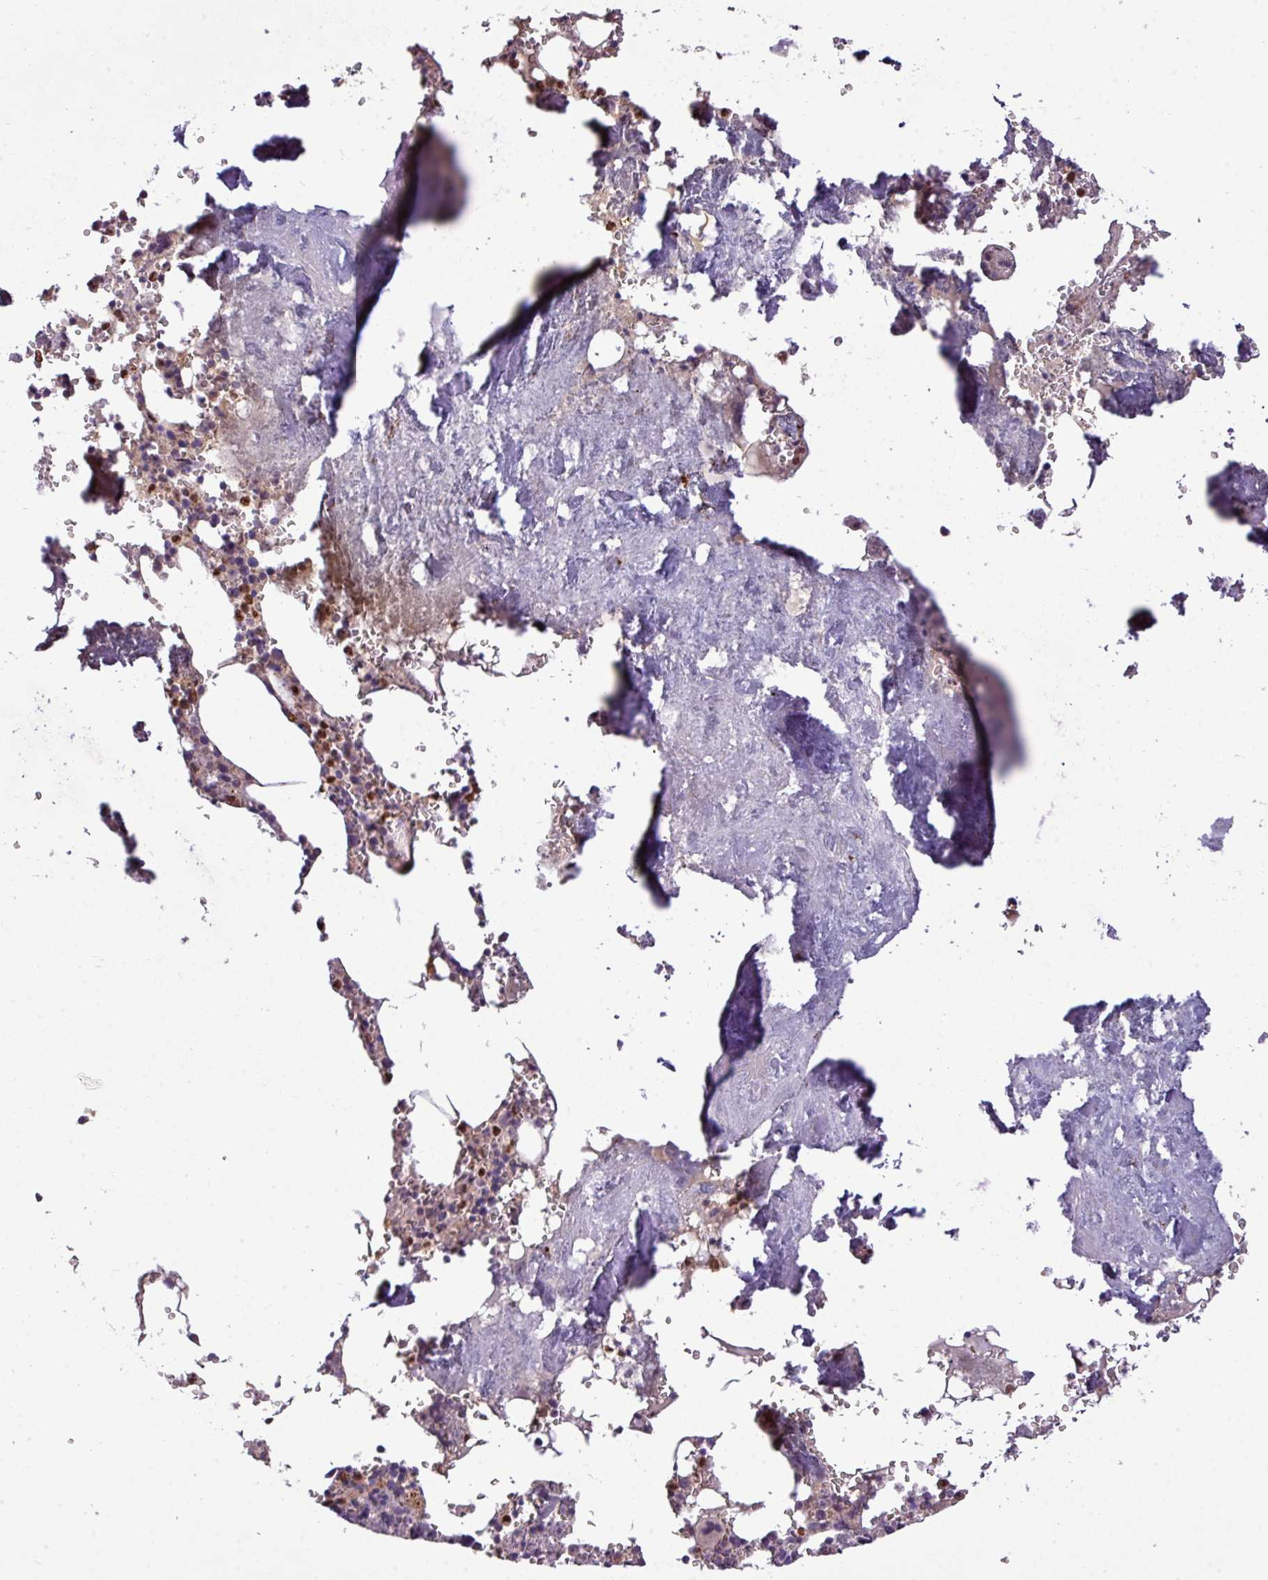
{"staining": {"intensity": "moderate", "quantity": "<25%", "location": "nuclear"}, "tissue": "bone marrow", "cell_type": "Hematopoietic cells", "image_type": "normal", "snomed": [{"axis": "morphology", "description": "Normal tissue, NOS"}, {"axis": "topography", "description": "Bone marrow"}], "caption": "Moderate nuclear protein positivity is present in approximately <25% of hematopoietic cells in bone marrow. Immunohistochemistry stains the protein of interest in brown and the nuclei are stained blue.", "gene": "PAPLN", "patient": {"sex": "male", "age": 54}}